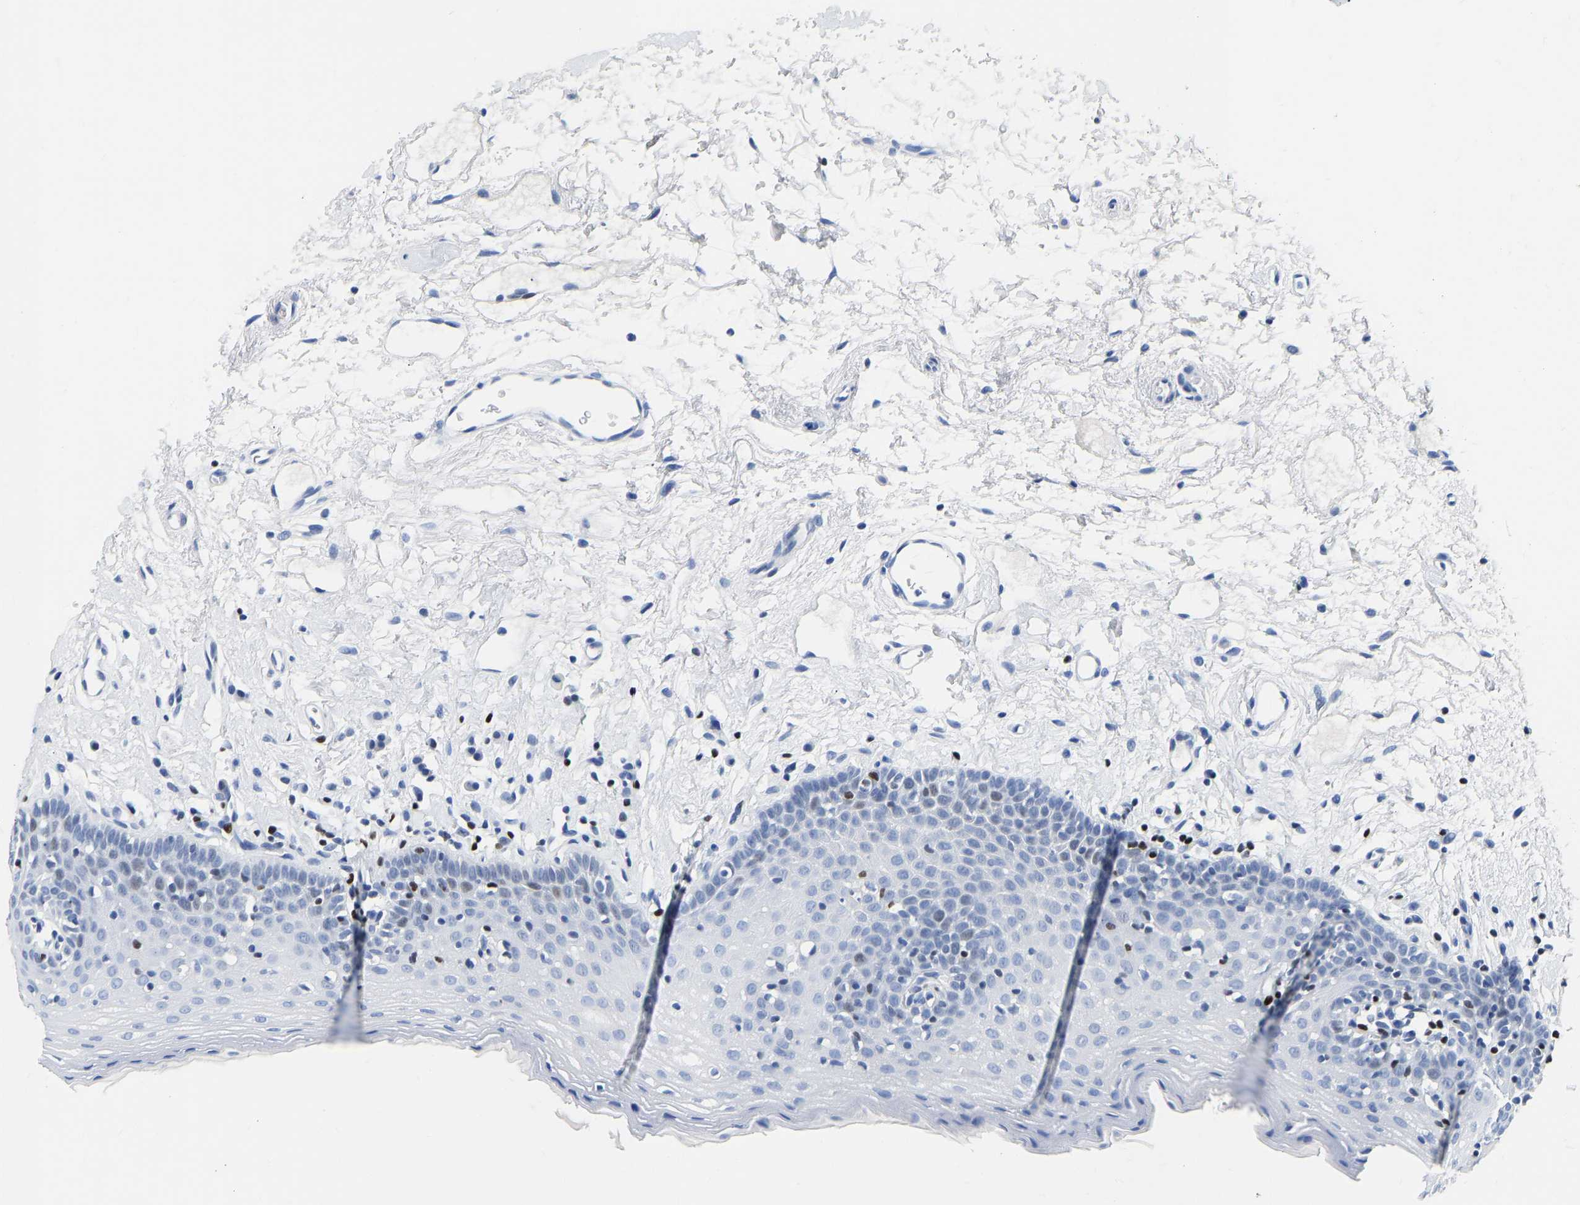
{"staining": {"intensity": "negative", "quantity": "none", "location": "none"}, "tissue": "oral mucosa", "cell_type": "Squamous epithelial cells", "image_type": "normal", "snomed": [{"axis": "morphology", "description": "Normal tissue, NOS"}, {"axis": "topography", "description": "Oral tissue"}], "caption": "DAB (3,3'-diaminobenzidine) immunohistochemical staining of unremarkable oral mucosa shows no significant staining in squamous epithelial cells.", "gene": "TCF7", "patient": {"sex": "male", "age": 66}}